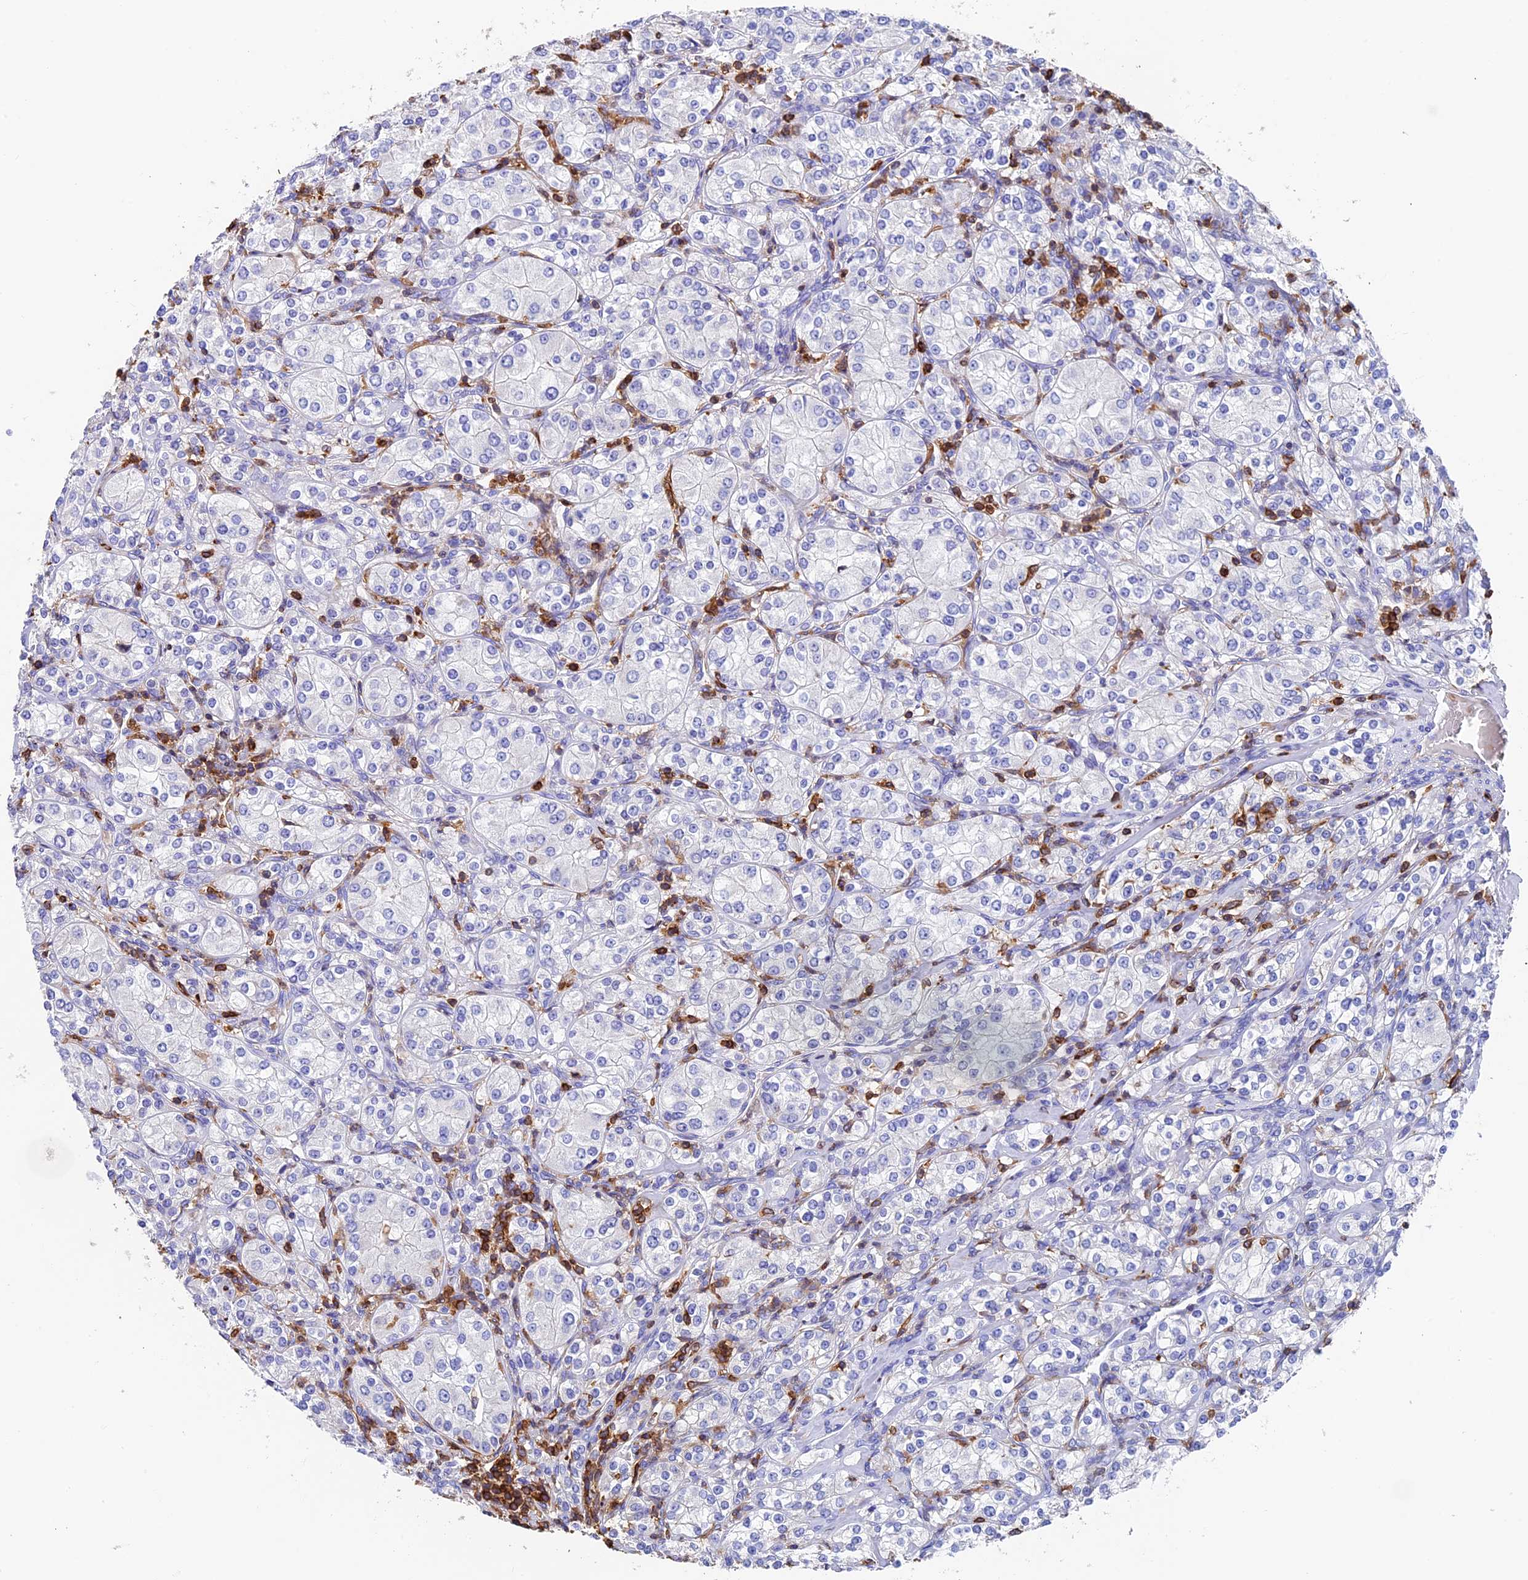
{"staining": {"intensity": "negative", "quantity": "none", "location": "none"}, "tissue": "renal cancer", "cell_type": "Tumor cells", "image_type": "cancer", "snomed": [{"axis": "morphology", "description": "Adenocarcinoma, NOS"}, {"axis": "topography", "description": "Kidney"}], "caption": "Histopathology image shows no protein positivity in tumor cells of renal adenocarcinoma tissue. Brightfield microscopy of IHC stained with DAB (brown) and hematoxylin (blue), captured at high magnification.", "gene": "ADAT1", "patient": {"sex": "male", "age": 77}}